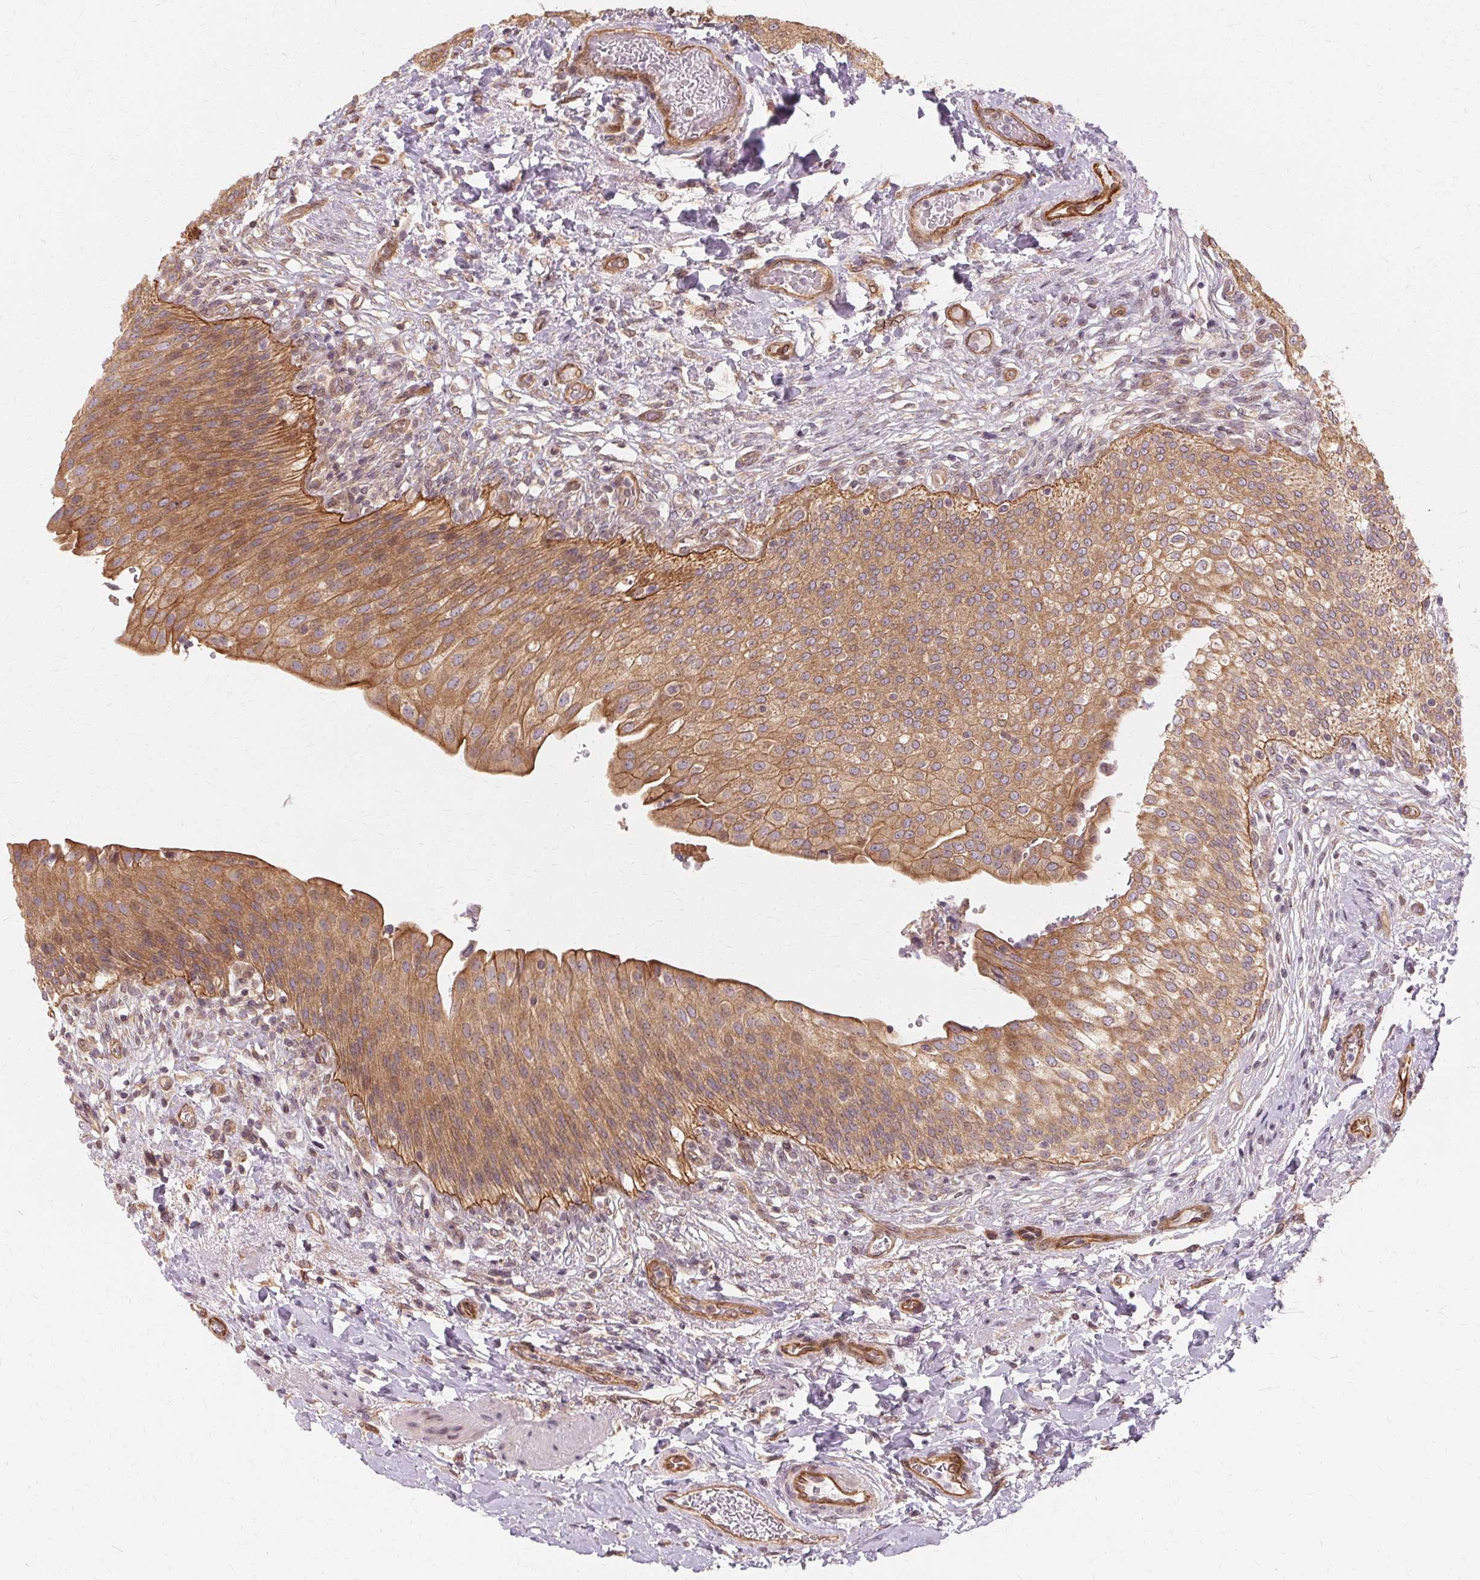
{"staining": {"intensity": "moderate", "quantity": ">75%", "location": "cytoplasmic/membranous"}, "tissue": "urinary bladder", "cell_type": "Urothelial cells", "image_type": "normal", "snomed": [{"axis": "morphology", "description": "Normal tissue, NOS"}, {"axis": "topography", "description": "Urinary bladder"}, {"axis": "topography", "description": "Peripheral nerve tissue"}], "caption": "Urothelial cells show moderate cytoplasmic/membranous expression in approximately >75% of cells in normal urinary bladder.", "gene": "USP8", "patient": {"sex": "female", "age": 60}}